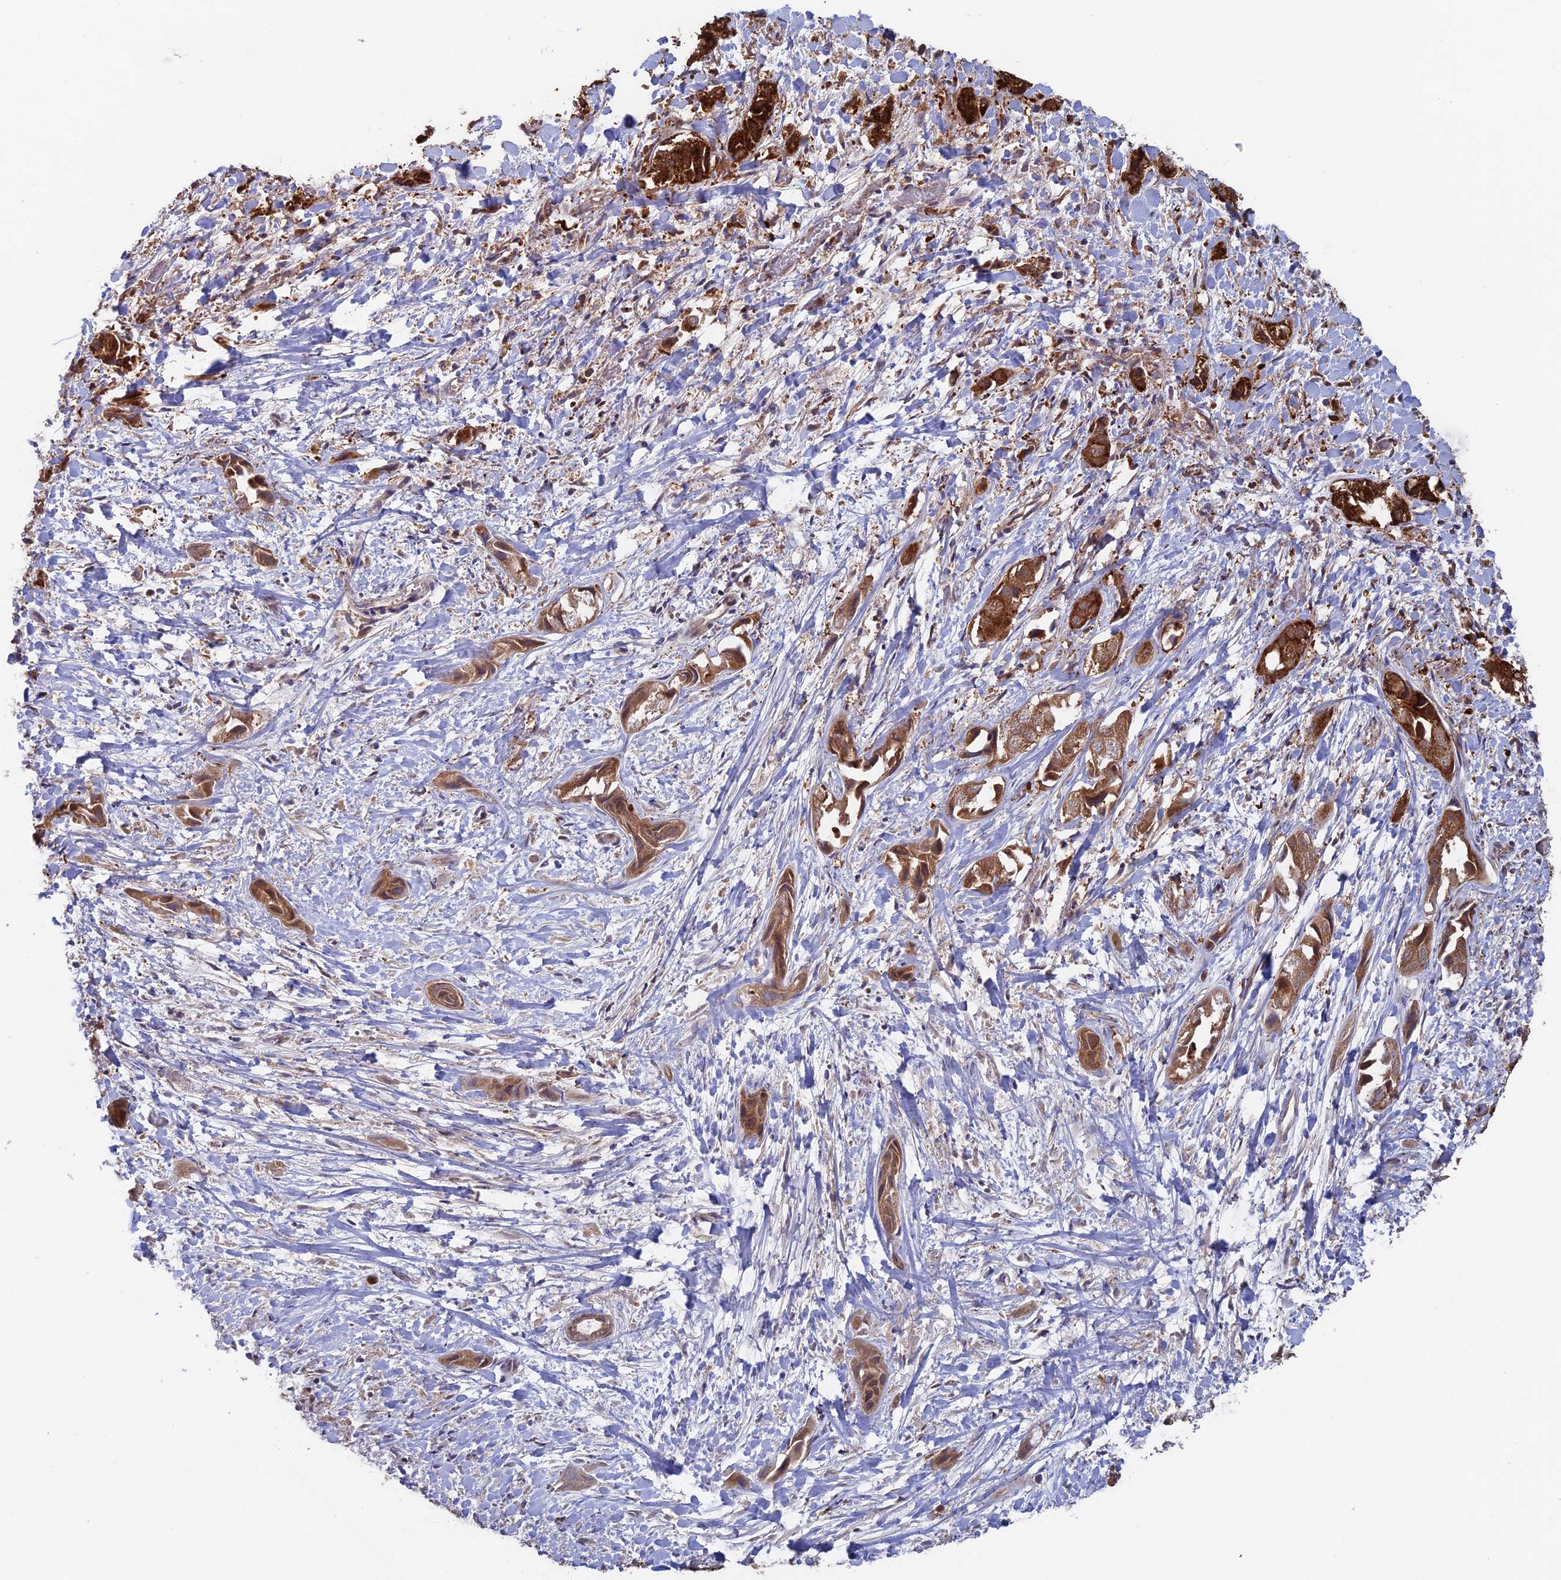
{"staining": {"intensity": "strong", "quantity": ">75%", "location": "cytoplasmic/membranous"}, "tissue": "liver cancer", "cell_type": "Tumor cells", "image_type": "cancer", "snomed": [{"axis": "morphology", "description": "Cholangiocarcinoma"}, {"axis": "topography", "description": "Liver"}], "caption": "Protein staining of liver cancer tissue exhibits strong cytoplasmic/membranous expression in about >75% of tumor cells.", "gene": "DTYMK", "patient": {"sex": "female", "age": 52}}